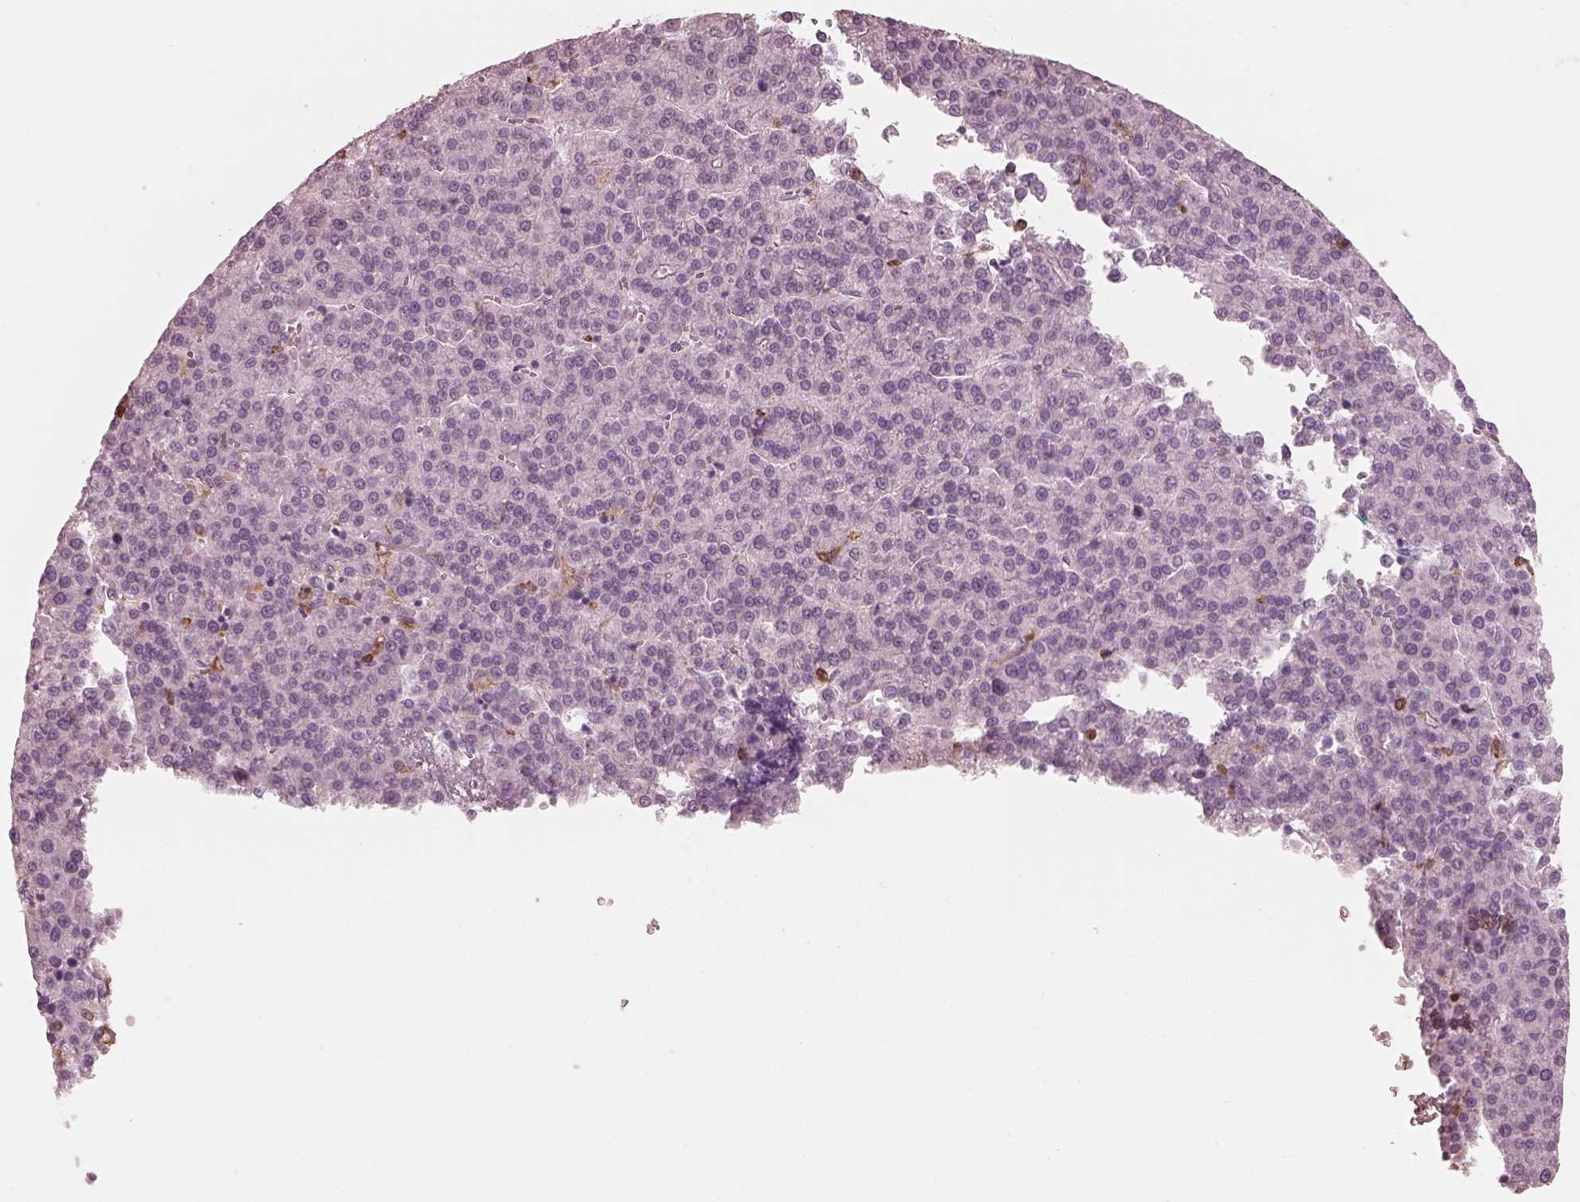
{"staining": {"intensity": "negative", "quantity": "none", "location": "none"}, "tissue": "liver cancer", "cell_type": "Tumor cells", "image_type": "cancer", "snomed": [{"axis": "morphology", "description": "Carcinoma, Hepatocellular, NOS"}, {"axis": "topography", "description": "Liver"}], "caption": "This is an immunohistochemistry (IHC) image of human liver cancer. There is no positivity in tumor cells.", "gene": "ALOX5", "patient": {"sex": "female", "age": 58}}